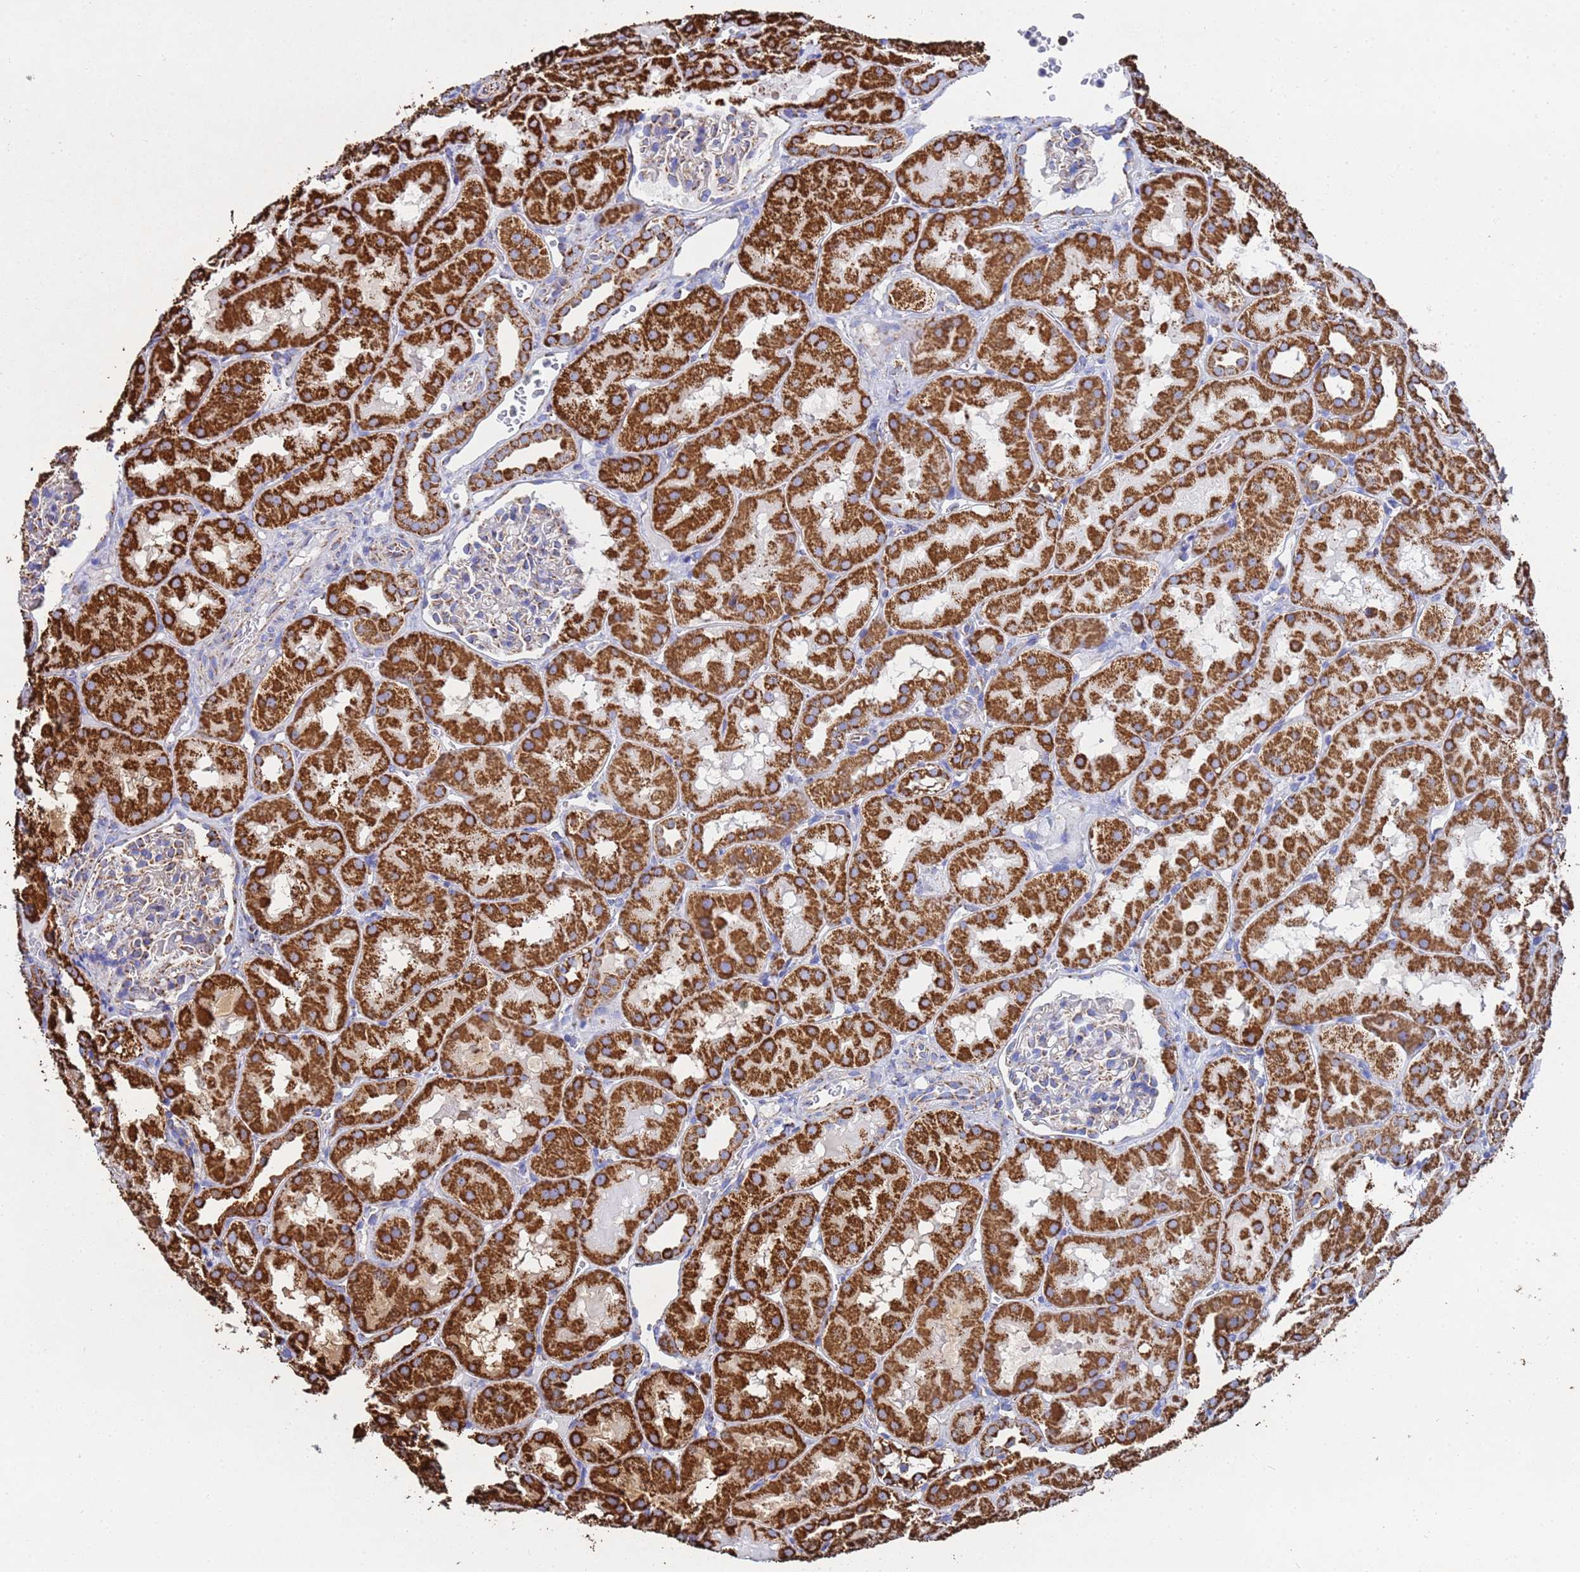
{"staining": {"intensity": "moderate", "quantity": "<25%", "location": "cytoplasmic/membranous"}, "tissue": "kidney", "cell_type": "Cells in glomeruli", "image_type": "normal", "snomed": [{"axis": "morphology", "description": "Normal tissue, NOS"}, {"axis": "topography", "description": "Kidney"}, {"axis": "topography", "description": "Urinary bladder"}], "caption": "DAB (3,3'-diaminobenzidine) immunohistochemical staining of benign kidney reveals moderate cytoplasmic/membranous protein expression in approximately <25% of cells in glomeruli. (IHC, brightfield microscopy, high magnification).", "gene": "GLUD1", "patient": {"sex": "male", "age": 16}}